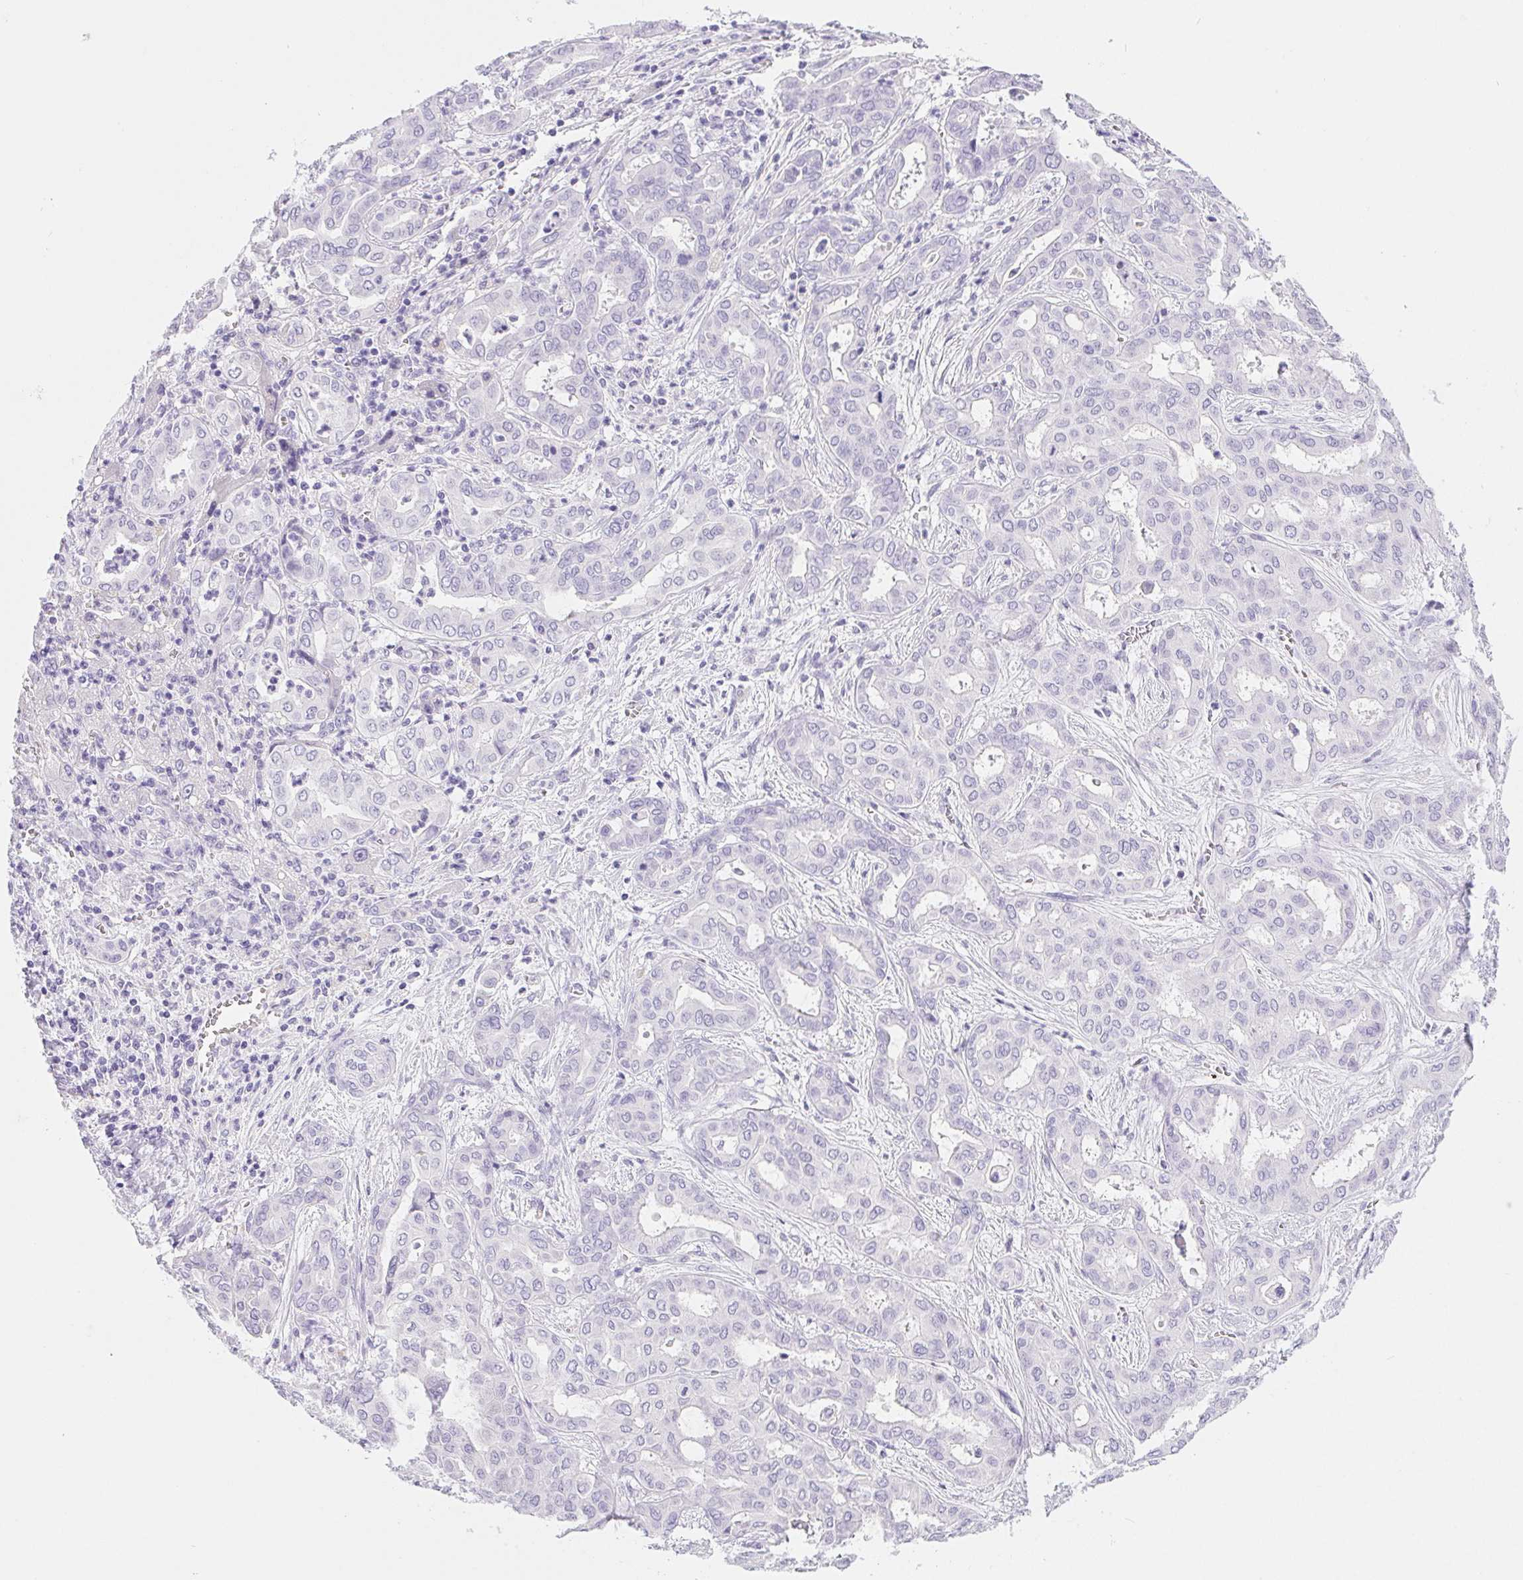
{"staining": {"intensity": "negative", "quantity": "none", "location": "none"}, "tissue": "liver cancer", "cell_type": "Tumor cells", "image_type": "cancer", "snomed": [{"axis": "morphology", "description": "Cholangiocarcinoma"}, {"axis": "topography", "description": "Liver"}], "caption": "An immunohistochemistry (IHC) histopathology image of cholangiocarcinoma (liver) is shown. There is no staining in tumor cells of cholangiocarcinoma (liver).", "gene": "PNLIP", "patient": {"sex": "female", "age": 64}}